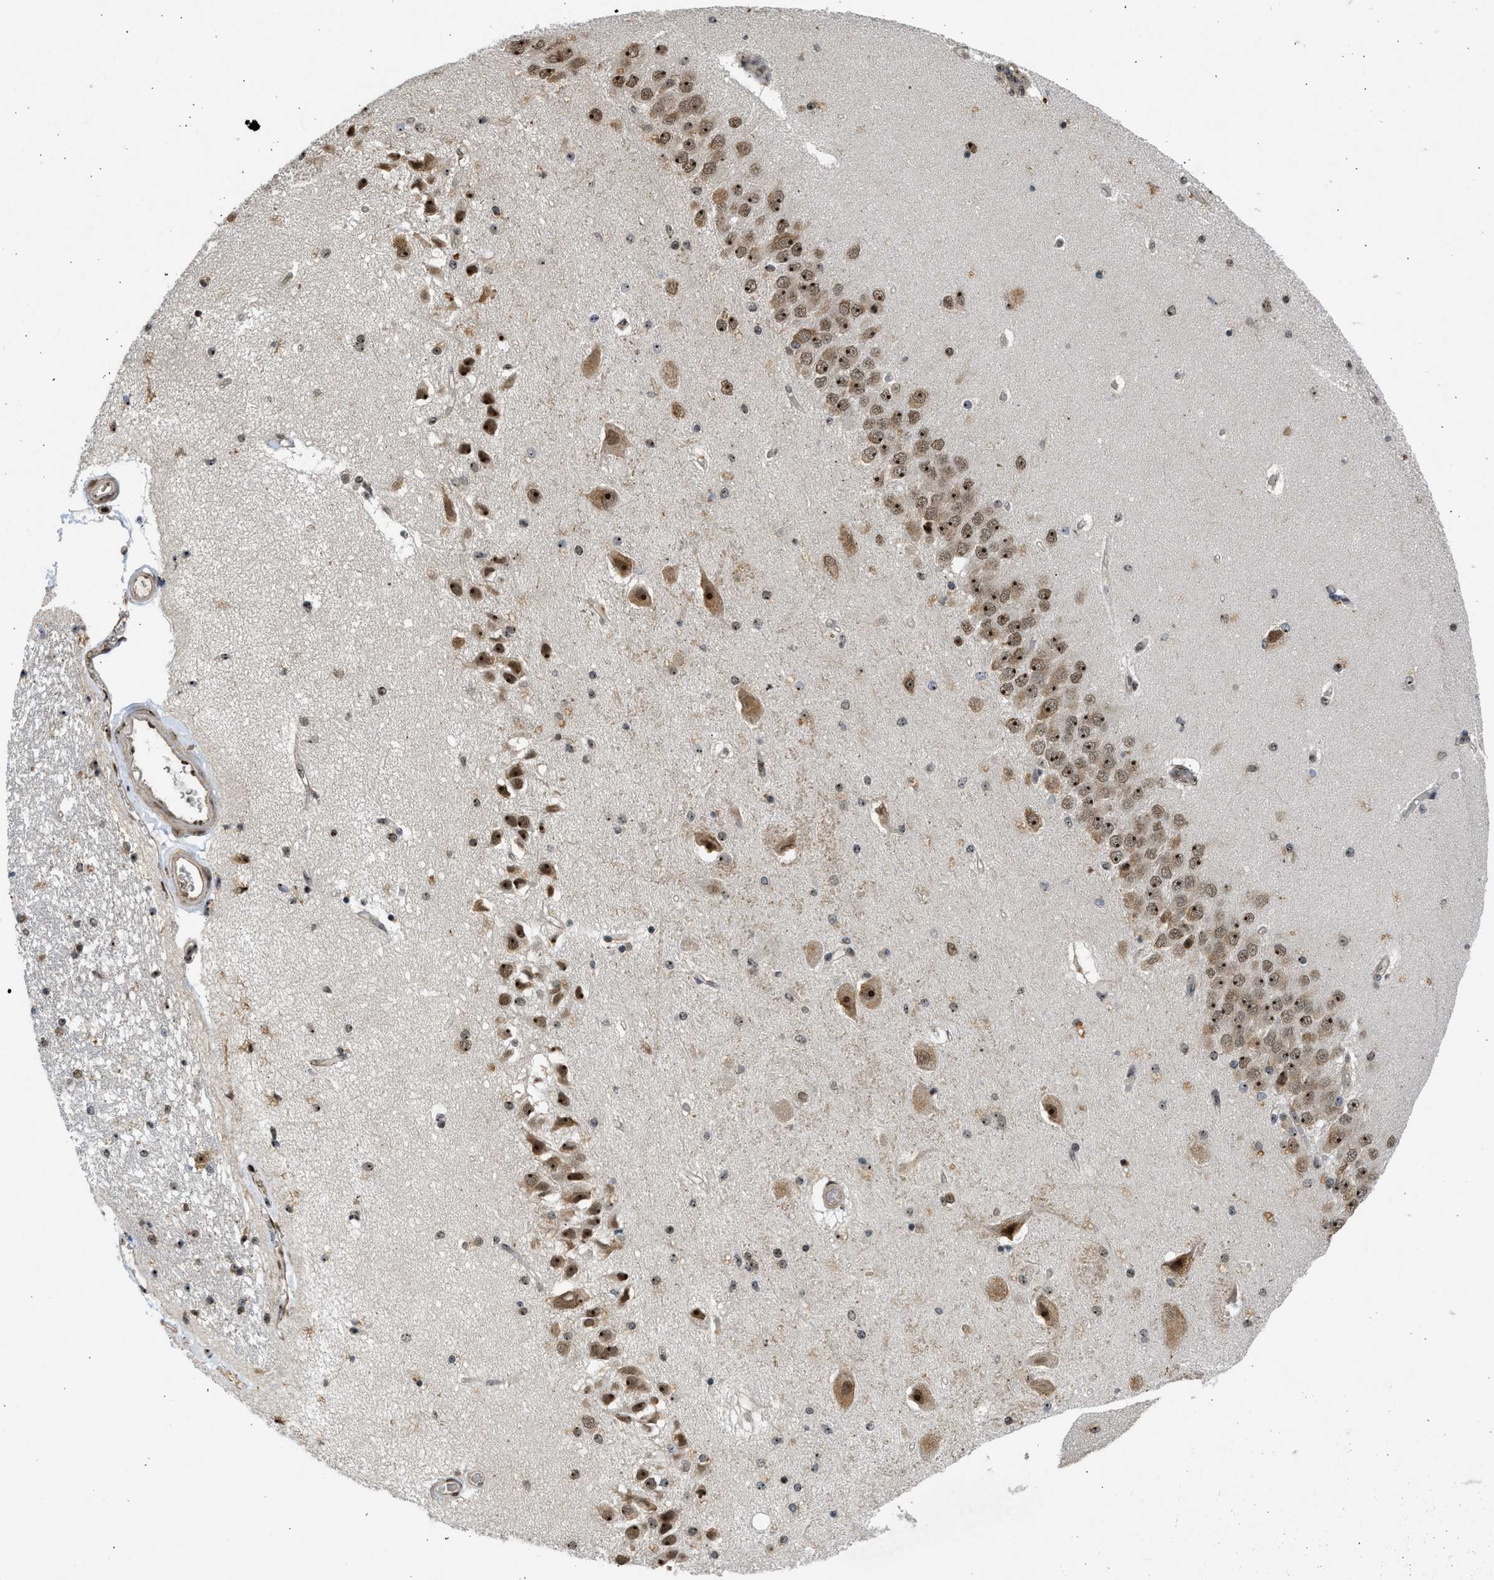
{"staining": {"intensity": "moderate", "quantity": ">75%", "location": "nuclear"}, "tissue": "hippocampus", "cell_type": "Glial cells", "image_type": "normal", "snomed": [{"axis": "morphology", "description": "Normal tissue, NOS"}, {"axis": "topography", "description": "Hippocampus"}], "caption": "Brown immunohistochemical staining in benign human hippocampus demonstrates moderate nuclear expression in approximately >75% of glial cells.", "gene": "TFDP2", "patient": {"sex": "female", "age": 54}}